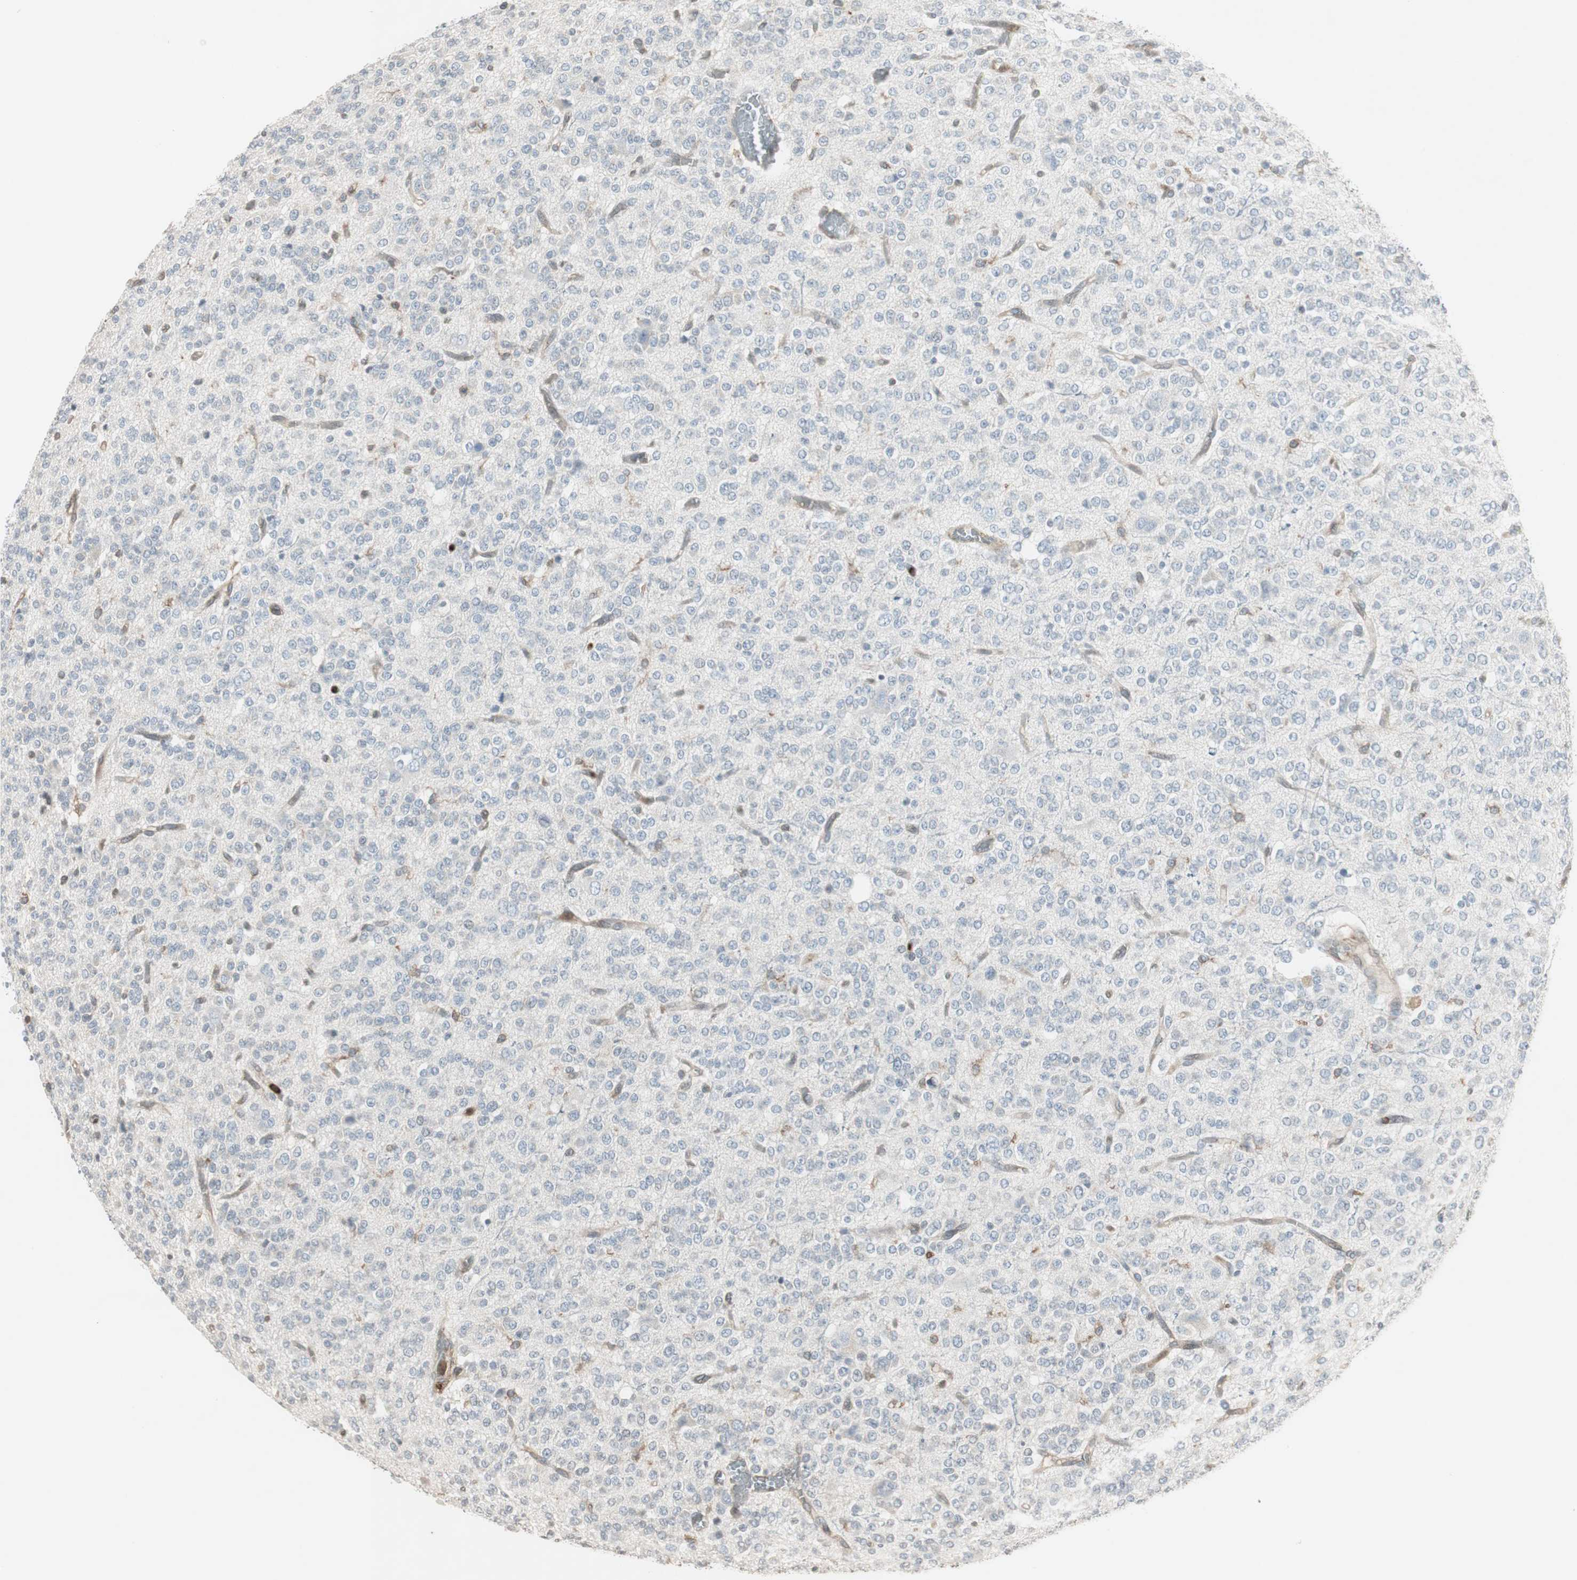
{"staining": {"intensity": "negative", "quantity": "none", "location": "none"}, "tissue": "glioma", "cell_type": "Tumor cells", "image_type": "cancer", "snomed": [{"axis": "morphology", "description": "Glioma, malignant, Low grade"}, {"axis": "topography", "description": "Brain"}], "caption": "Immunohistochemical staining of glioma exhibits no significant staining in tumor cells.", "gene": "ARHGEF1", "patient": {"sex": "male", "age": 38}}